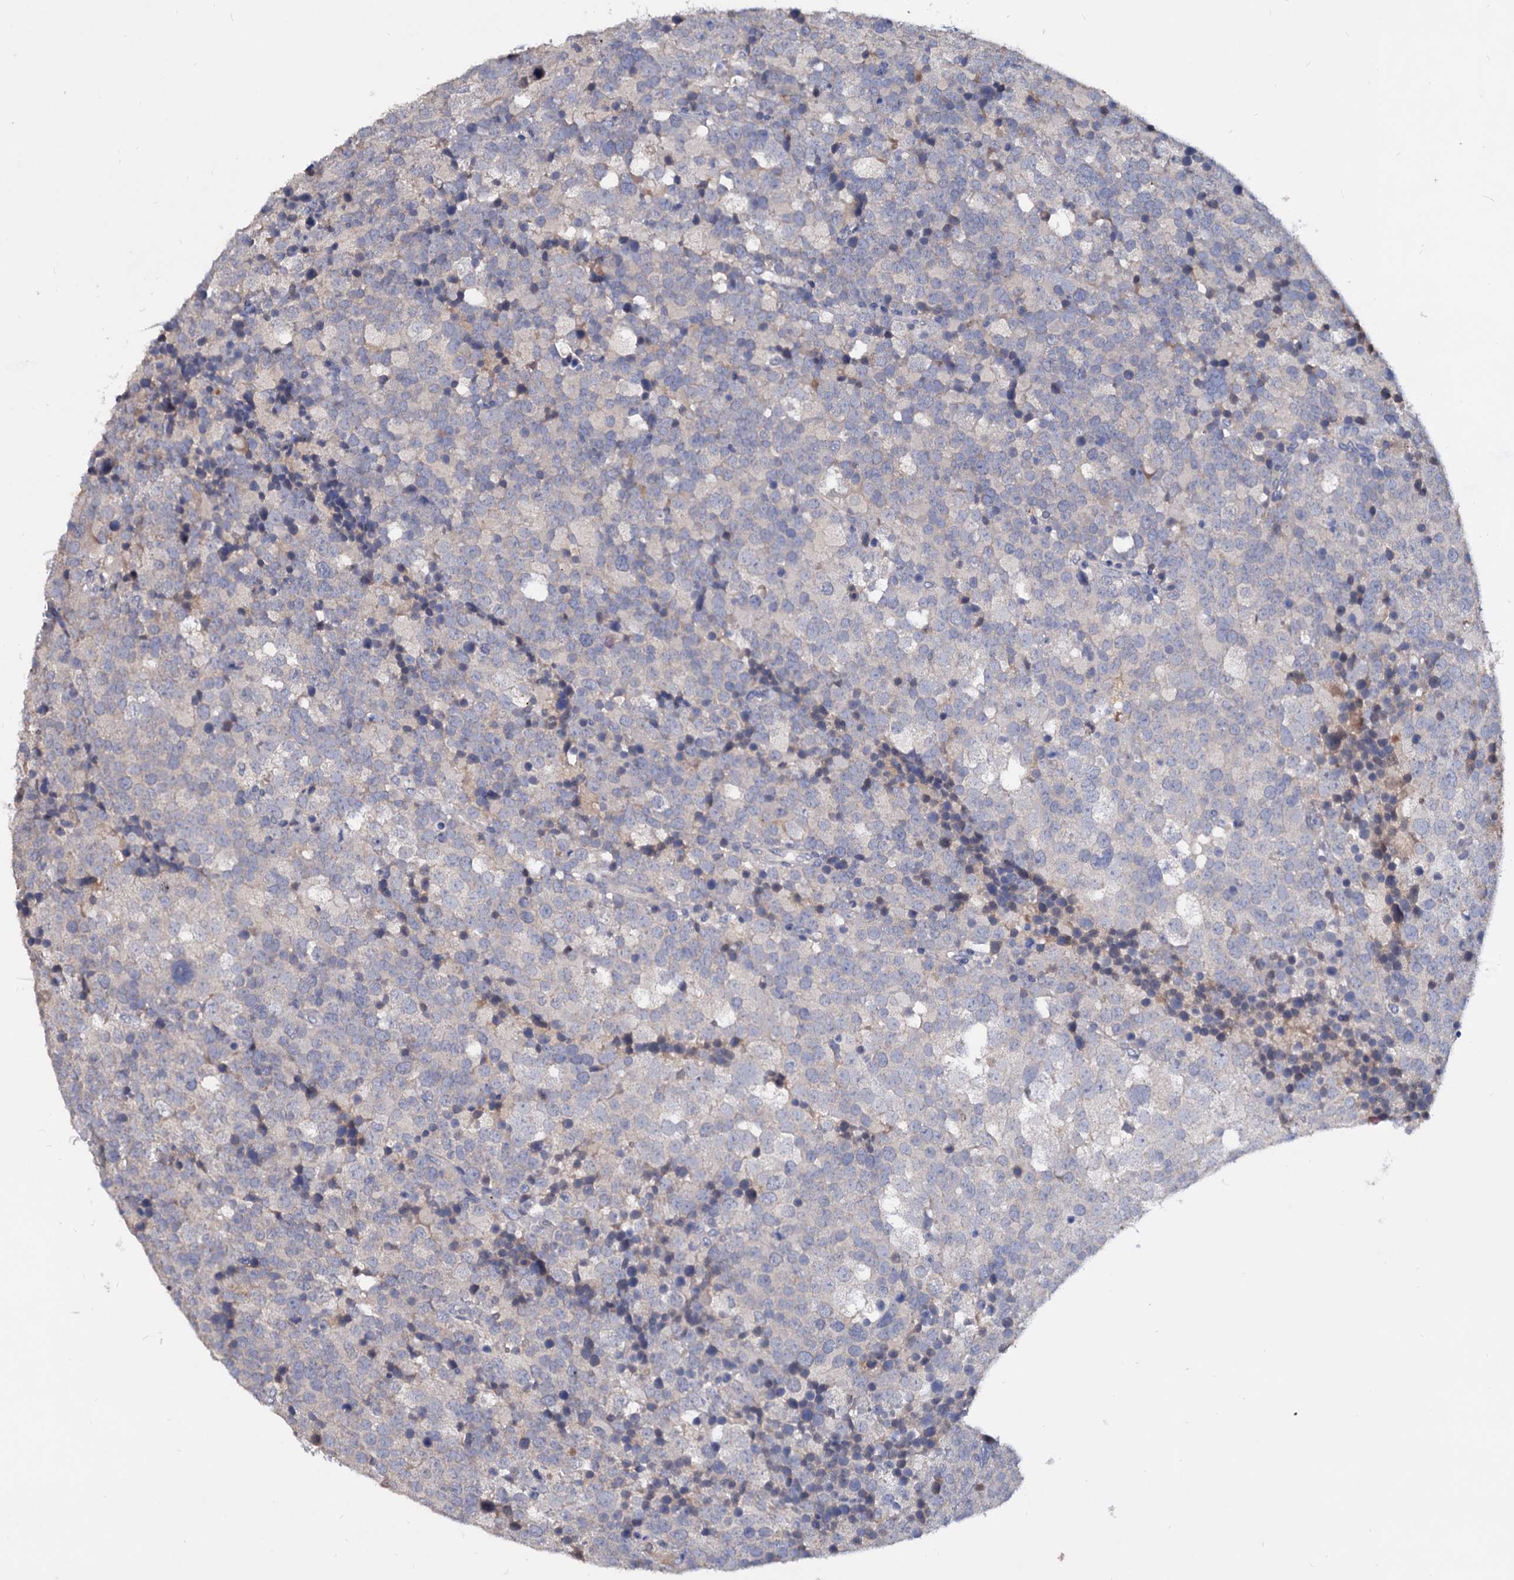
{"staining": {"intensity": "negative", "quantity": "none", "location": "none"}, "tissue": "testis cancer", "cell_type": "Tumor cells", "image_type": "cancer", "snomed": [{"axis": "morphology", "description": "Seminoma, NOS"}, {"axis": "topography", "description": "Testis"}], "caption": "Immunohistochemistry (IHC) of human testis cancer reveals no staining in tumor cells.", "gene": "NPAS4", "patient": {"sex": "male", "age": 71}}